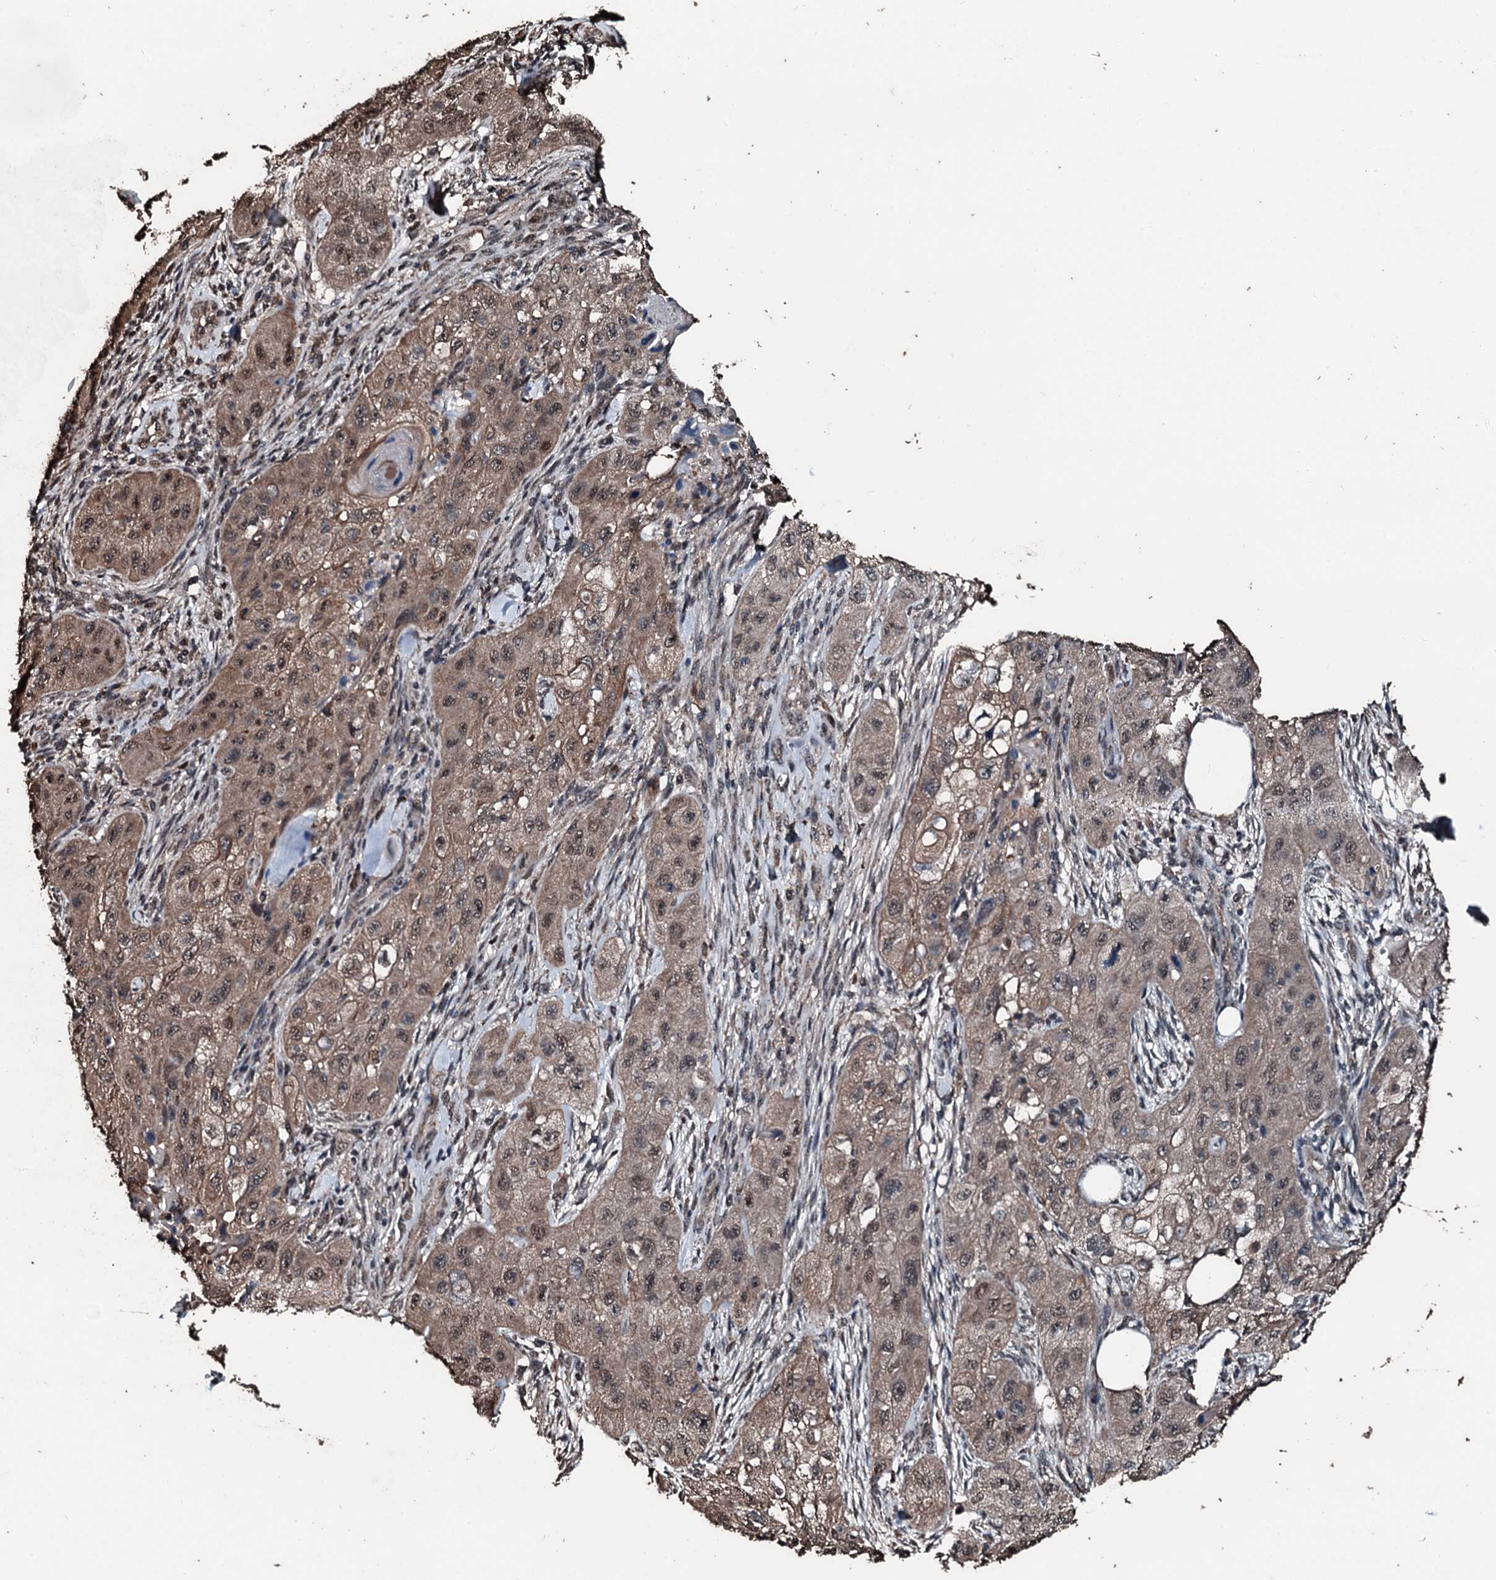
{"staining": {"intensity": "weak", "quantity": ">75%", "location": "cytoplasmic/membranous,nuclear"}, "tissue": "skin cancer", "cell_type": "Tumor cells", "image_type": "cancer", "snomed": [{"axis": "morphology", "description": "Squamous cell carcinoma, NOS"}, {"axis": "topography", "description": "Skin"}, {"axis": "topography", "description": "Subcutis"}], "caption": "Tumor cells reveal low levels of weak cytoplasmic/membranous and nuclear positivity in approximately >75% of cells in skin cancer.", "gene": "FAAP24", "patient": {"sex": "male", "age": 73}}